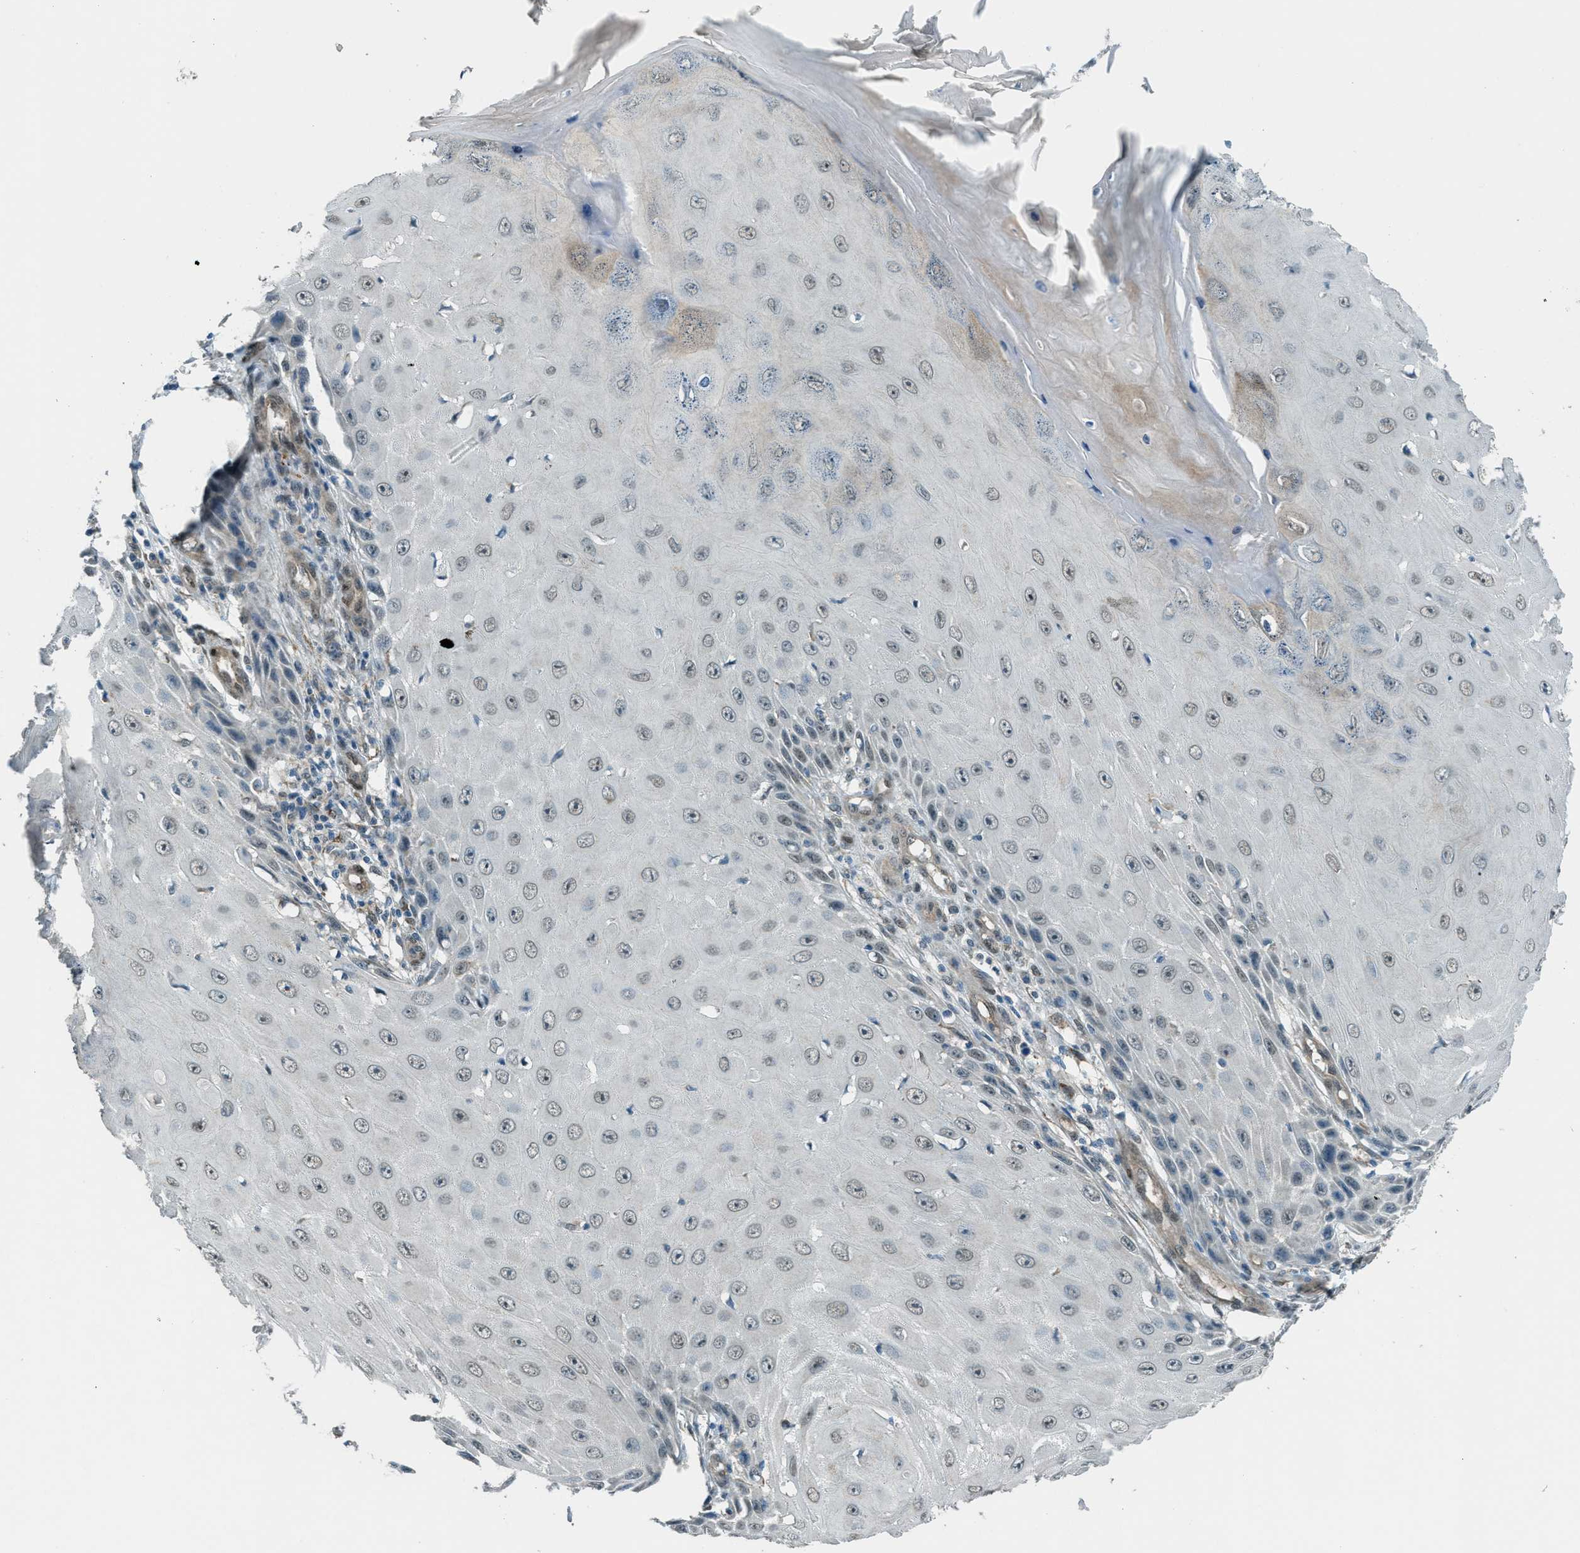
{"staining": {"intensity": "weak", "quantity": "<25%", "location": "nuclear"}, "tissue": "skin cancer", "cell_type": "Tumor cells", "image_type": "cancer", "snomed": [{"axis": "morphology", "description": "Squamous cell carcinoma, NOS"}, {"axis": "topography", "description": "Skin"}], "caption": "Protein analysis of skin squamous cell carcinoma shows no significant expression in tumor cells.", "gene": "NPEPL1", "patient": {"sex": "female", "age": 73}}